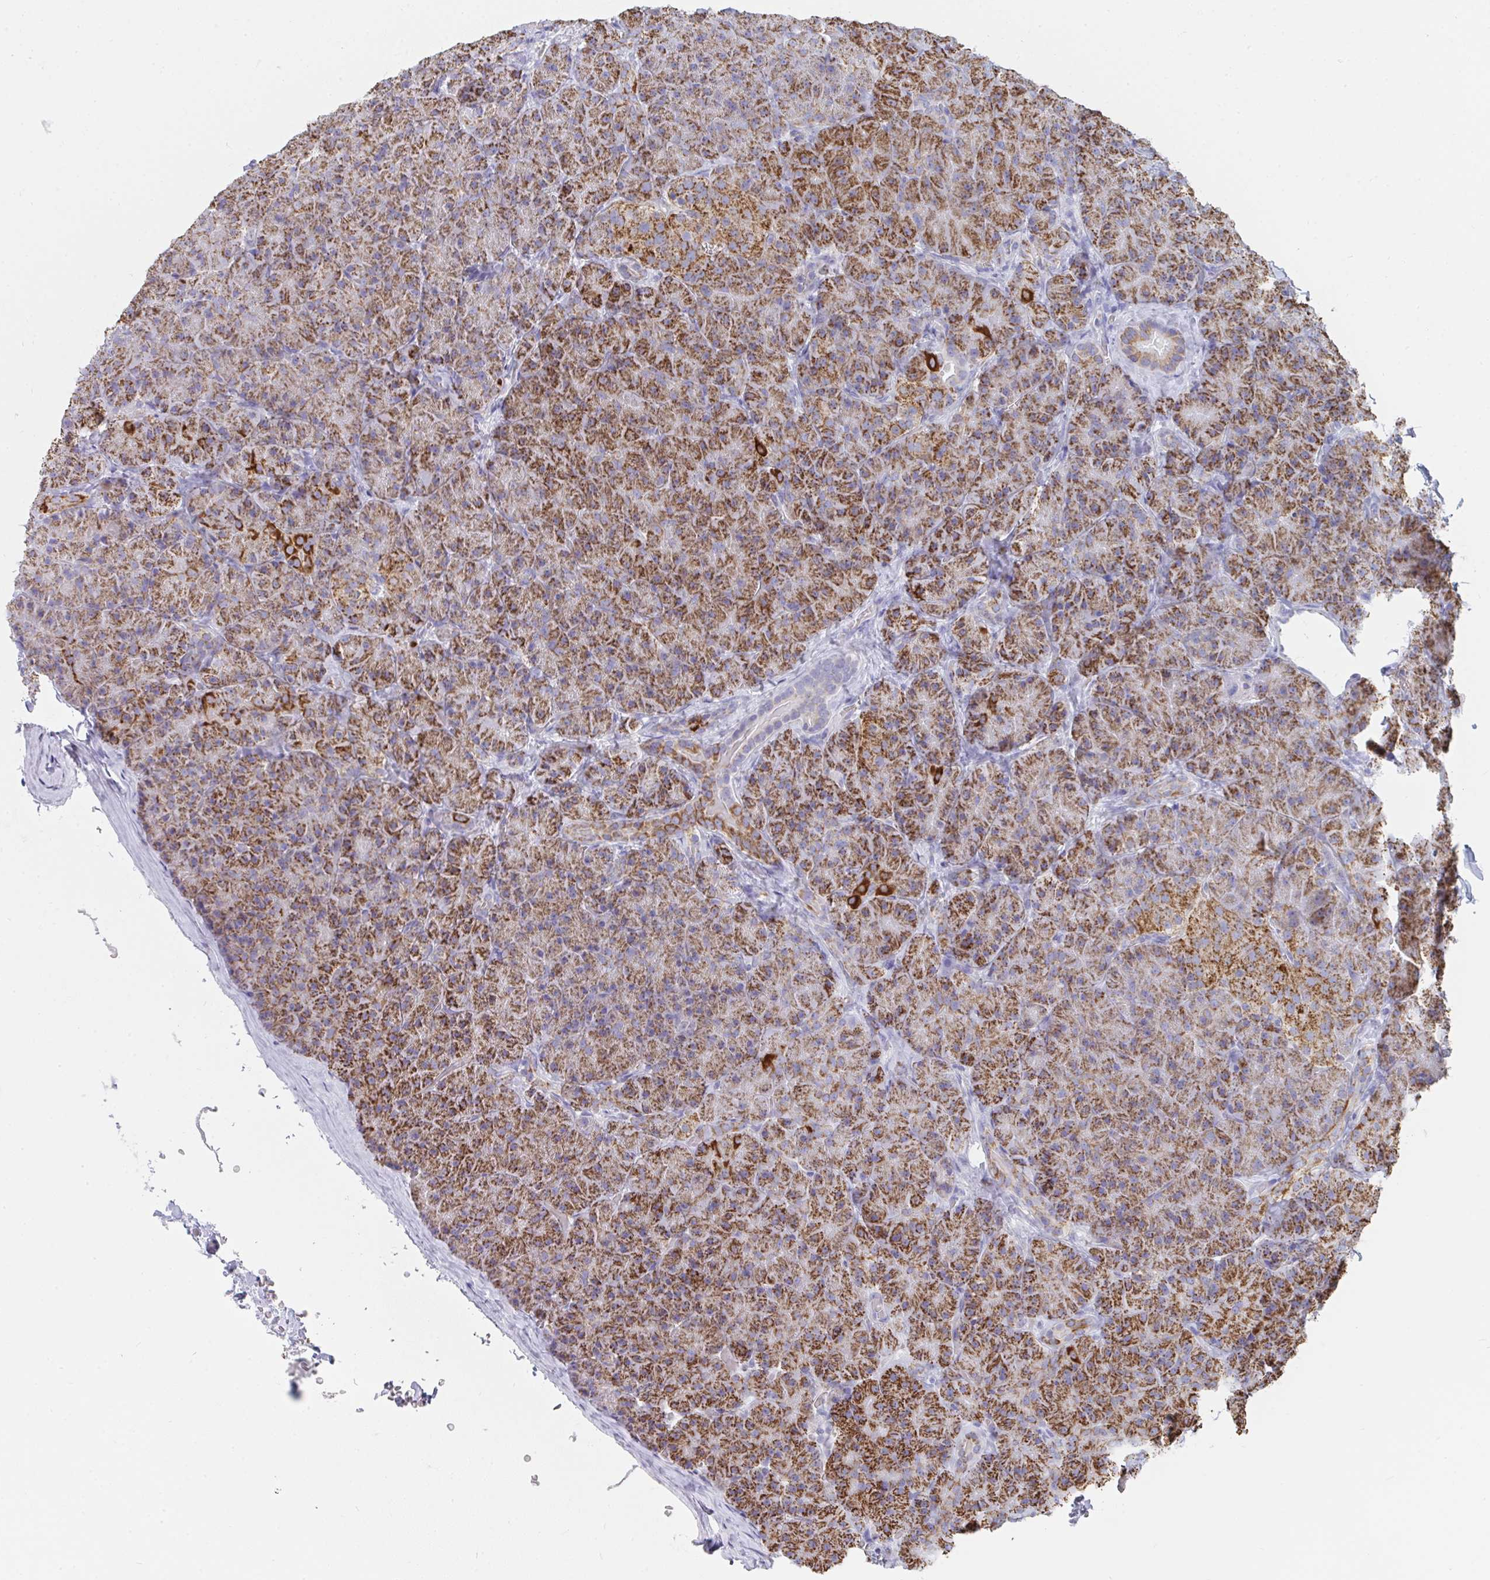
{"staining": {"intensity": "strong", "quantity": ">75%", "location": "cytoplasmic/membranous"}, "tissue": "pancreas", "cell_type": "Exocrine glandular cells", "image_type": "normal", "snomed": [{"axis": "morphology", "description": "Normal tissue, NOS"}, {"axis": "topography", "description": "Pancreas"}], "caption": "Immunohistochemistry staining of normal pancreas, which demonstrates high levels of strong cytoplasmic/membranous staining in approximately >75% of exocrine glandular cells indicating strong cytoplasmic/membranous protein expression. The staining was performed using DAB (brown) for protein detection and nuclei were counterstained in hematoxylin (blue).", "gene": "AIFM1", "patient": {"sex": "male", "age": 57}}